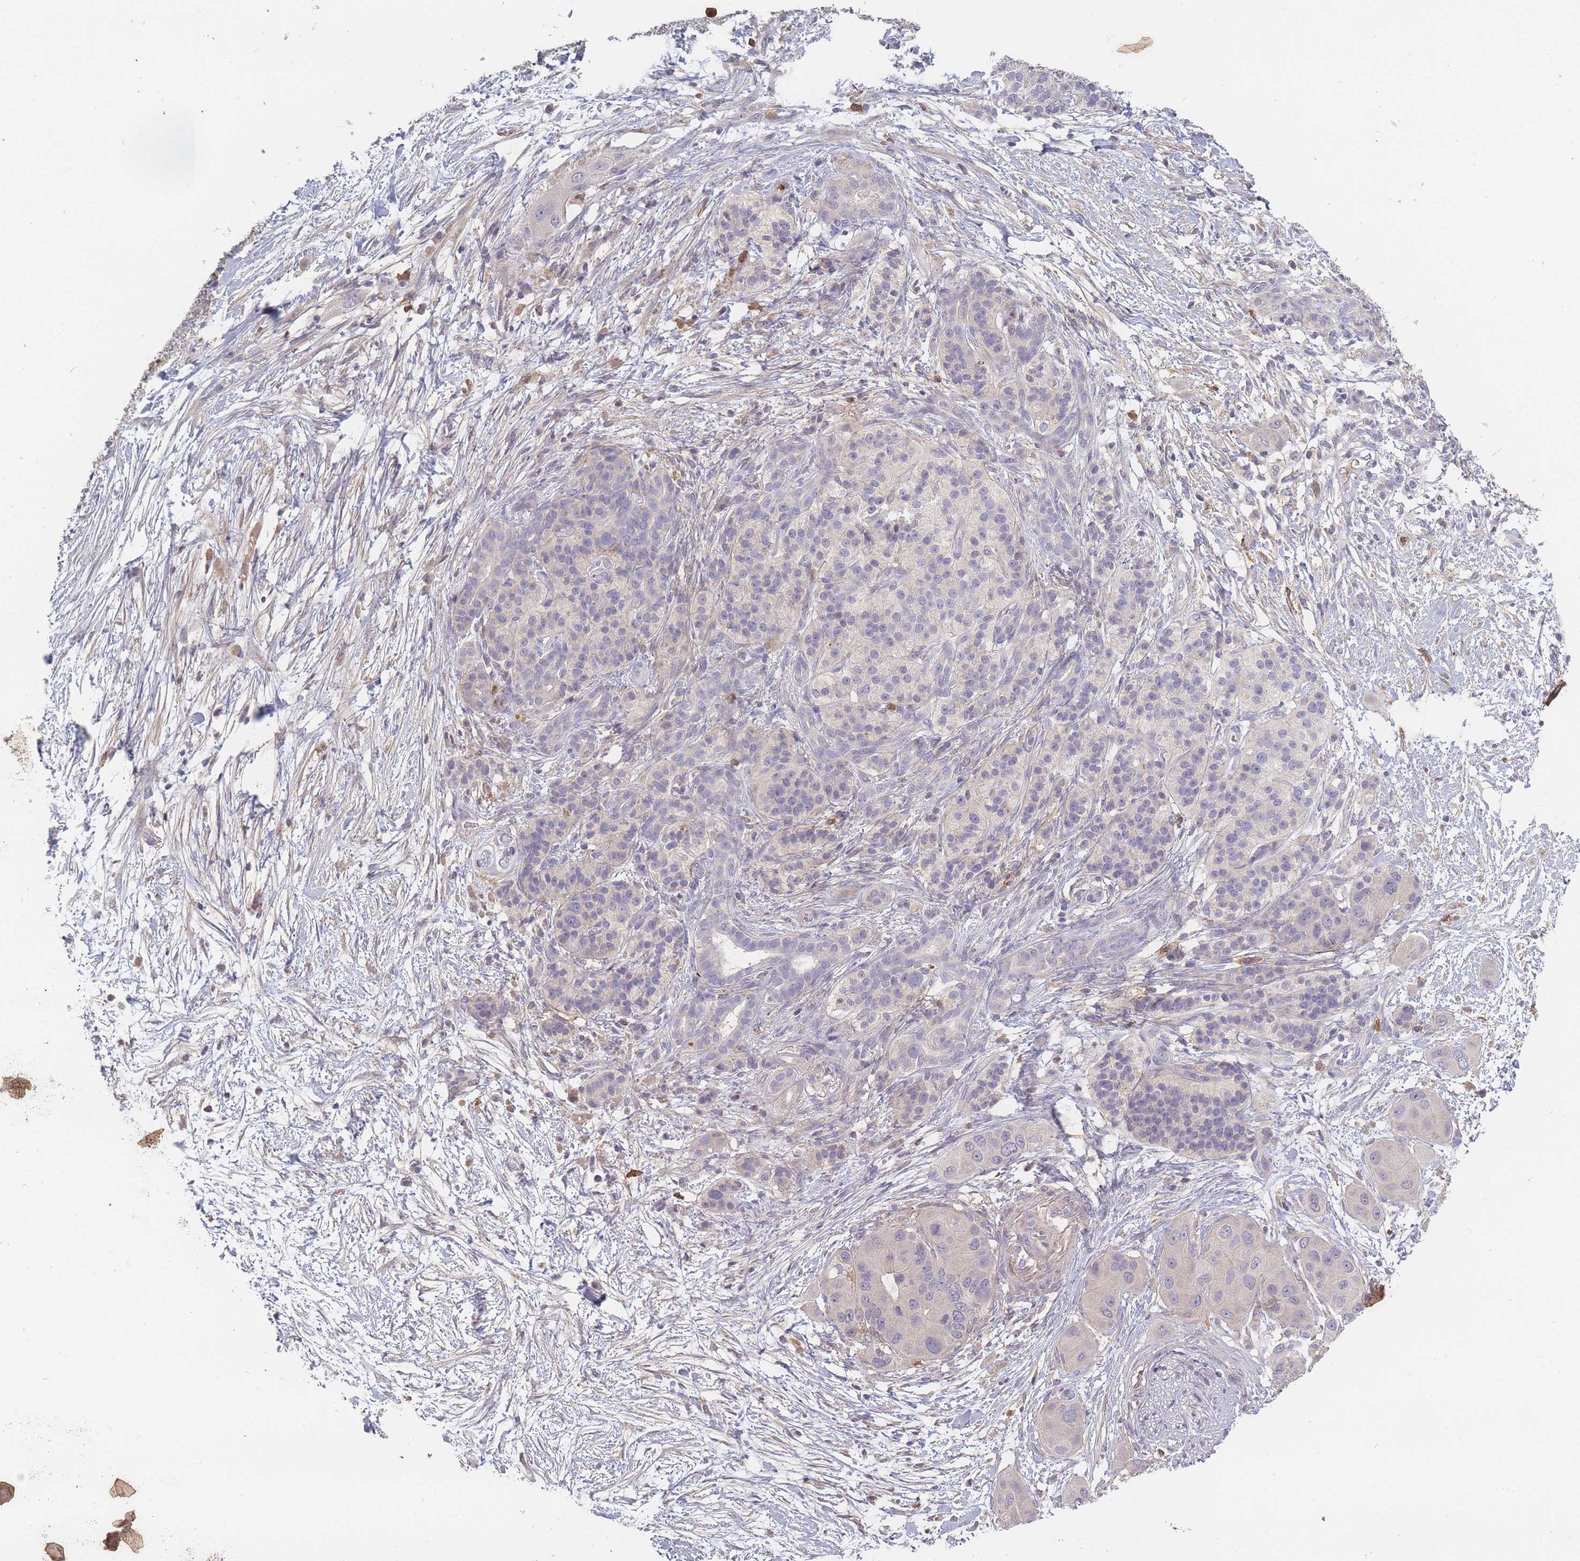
{"staining": {"intensity": "negative", "quantity": "none", "location": "none"}, "tissue": "pancreatic cancer", "cell_type": "Tumor cells", "image_type": "cancer", "snomed": [{"axis": "morphology", "description": "Adenocarcinoma, NOS"}, {"axis": "topography", "description": "Pancreas"}], "caption": "Pancreatic cancer was stained to show a protein in brown. There is no significant staining in tumor cells.", "gene": "BST1", "patient": {"sex": "male", "age": 57}}